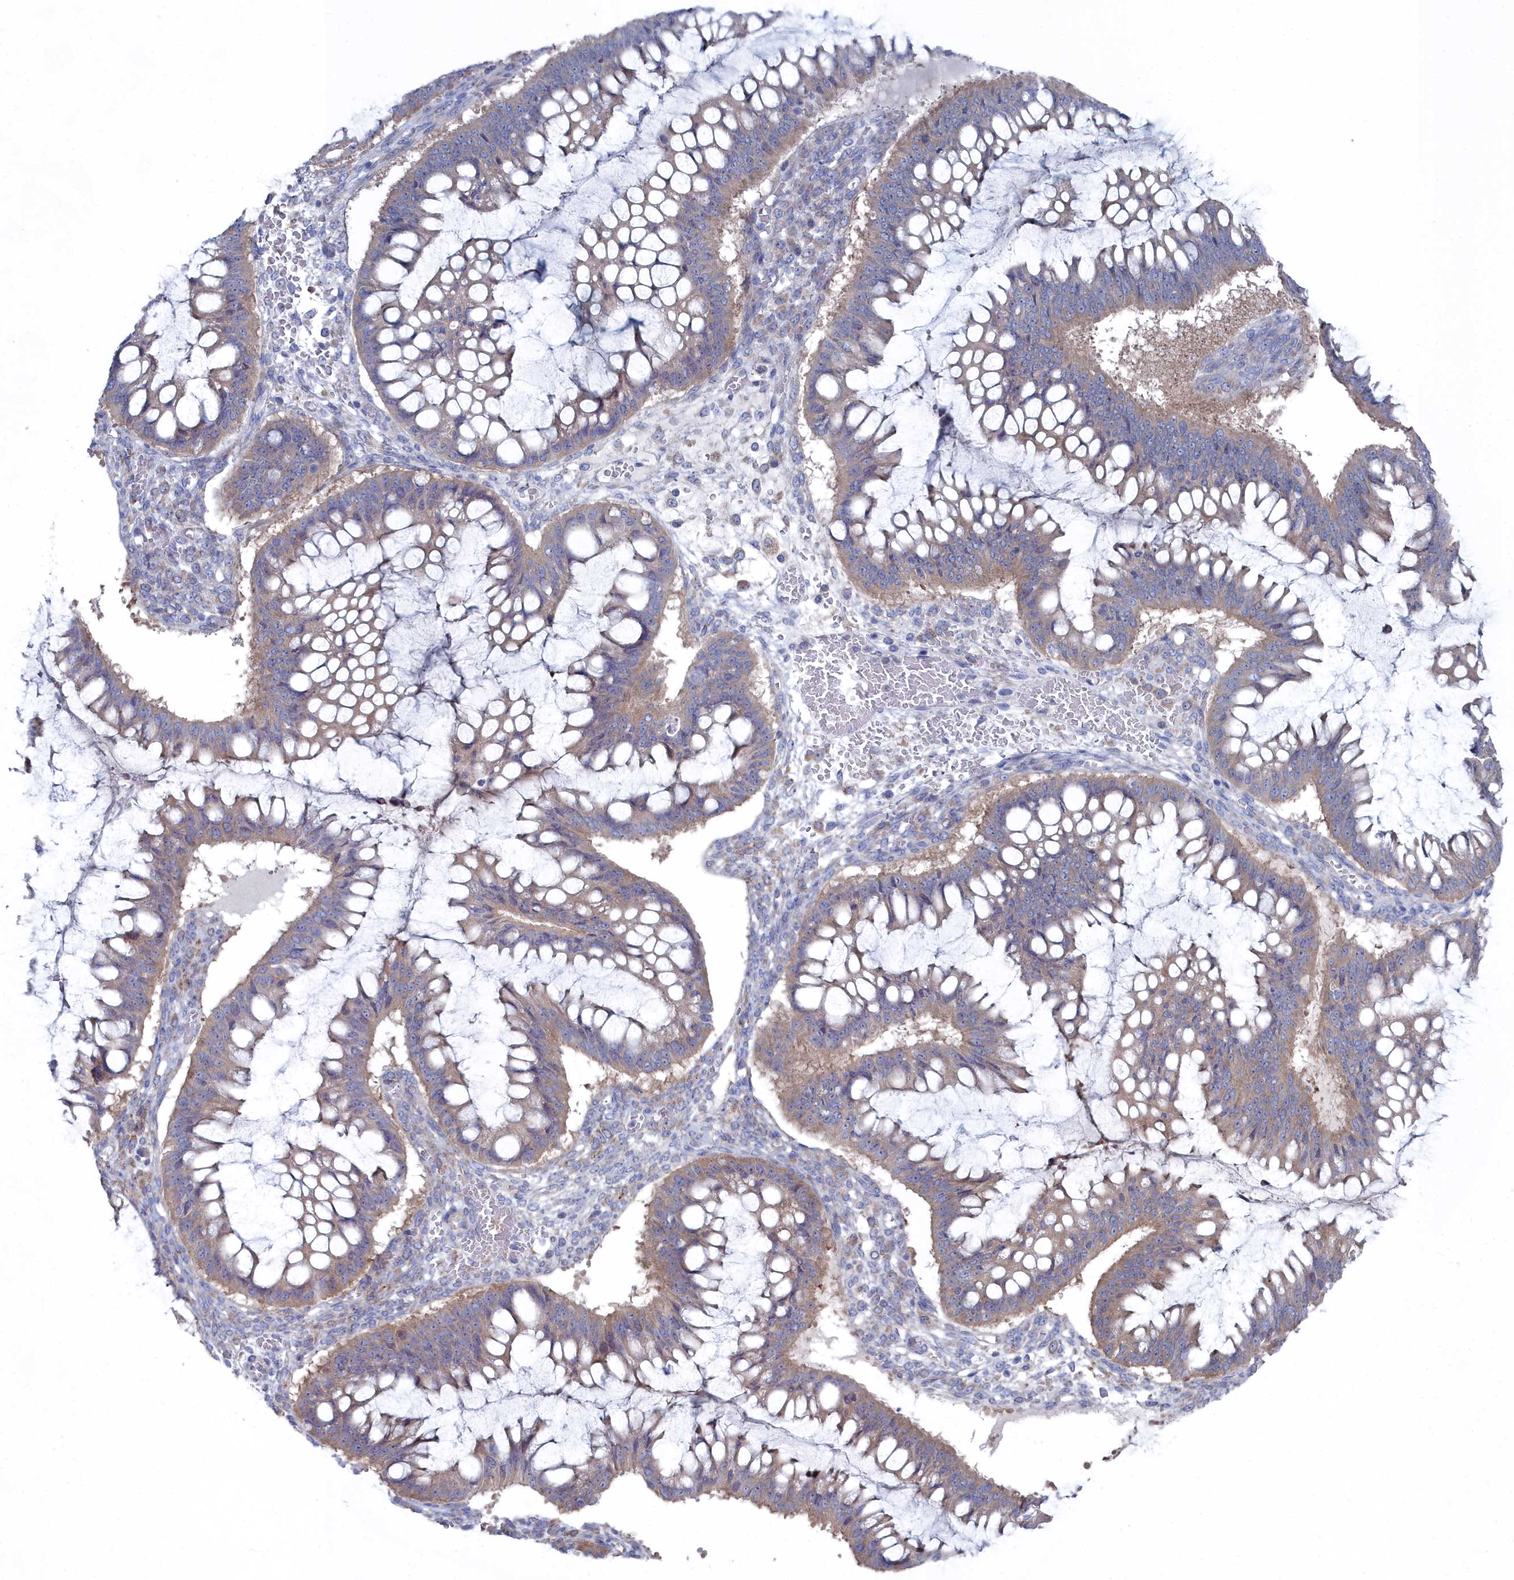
{"staining": {"intensity": "weak", "quantity": ">75%", "location": "cytoplasmic/membranous"}, "tissue": "ovarian cancer", "cell_type": "Tumor cells", "image_type": "cancer", "snomed": [{"axis": "morphology", "description": "Cystadenocarcinoma, mucinous, NOS"}, {"axis": "topography", "description": "Ovary"}], "caption": "Tumor cells show low levels of weak cytoplasmic/membranous positivity in approximately >75% of cells in ovarian cancer (mucinous cystadenocarcinoma). The protein is shown in brown color, while the nuclei are stained blue.", "gene": "CCDC149", "patient": {"sex": "female", "age": 73}}